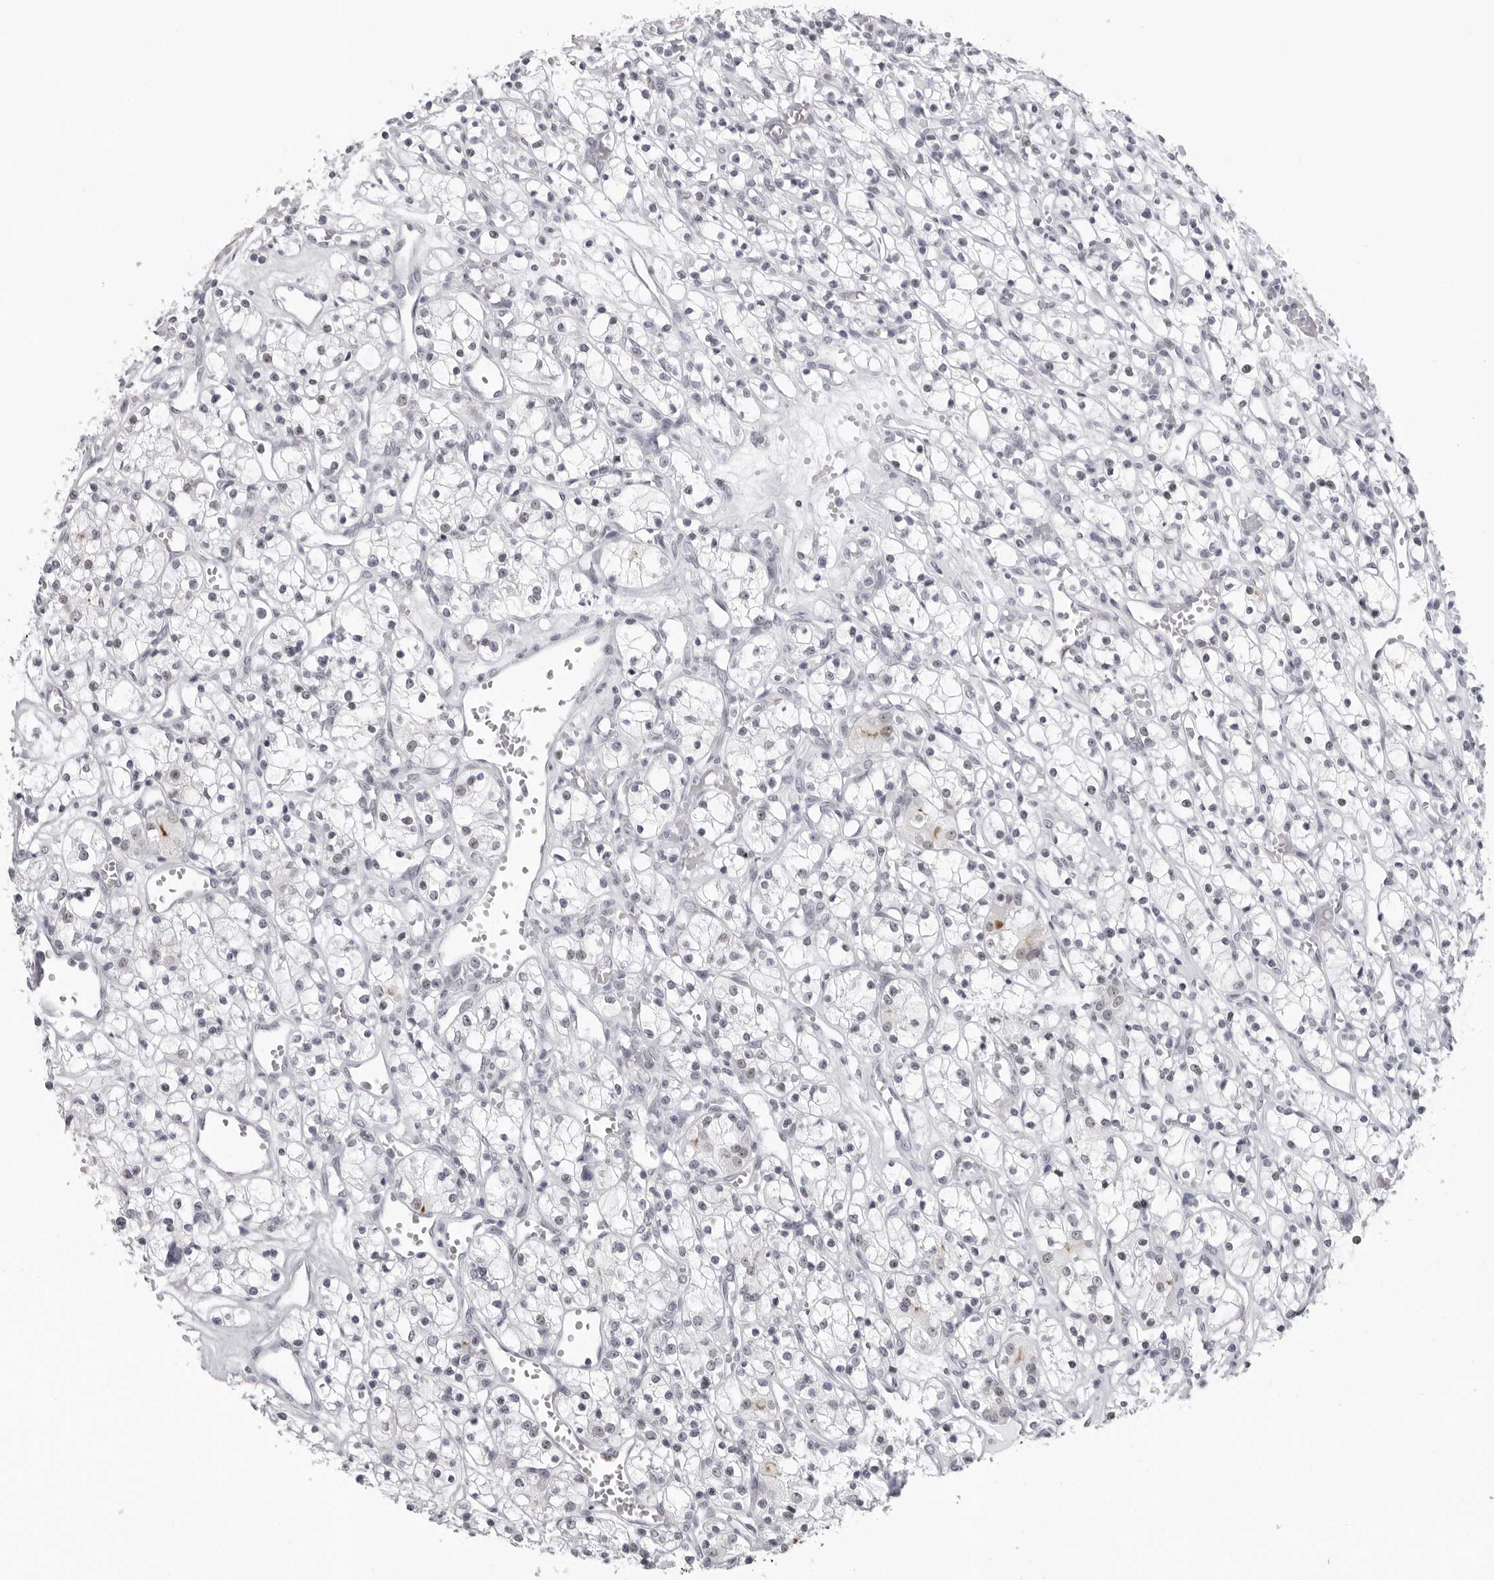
{"staining": {"intensity": "negative", "quantity": "none", "location": "none"}, "tissue": "renal cancer", "cell_type": "Tumor cells", "image_type": "cancer", "snomed": [{"axis": "morphology", "description": "Adenocarcinoma, NOS"}, {"axis": "topography", "description": "Kidney"}], "caption": "Renal adenocarcinoma was stained to show a protein in brown. There is no significant expression in tumor cells.", "gene": "ESPN", "patient": {"sex": "female", "age": 59}}